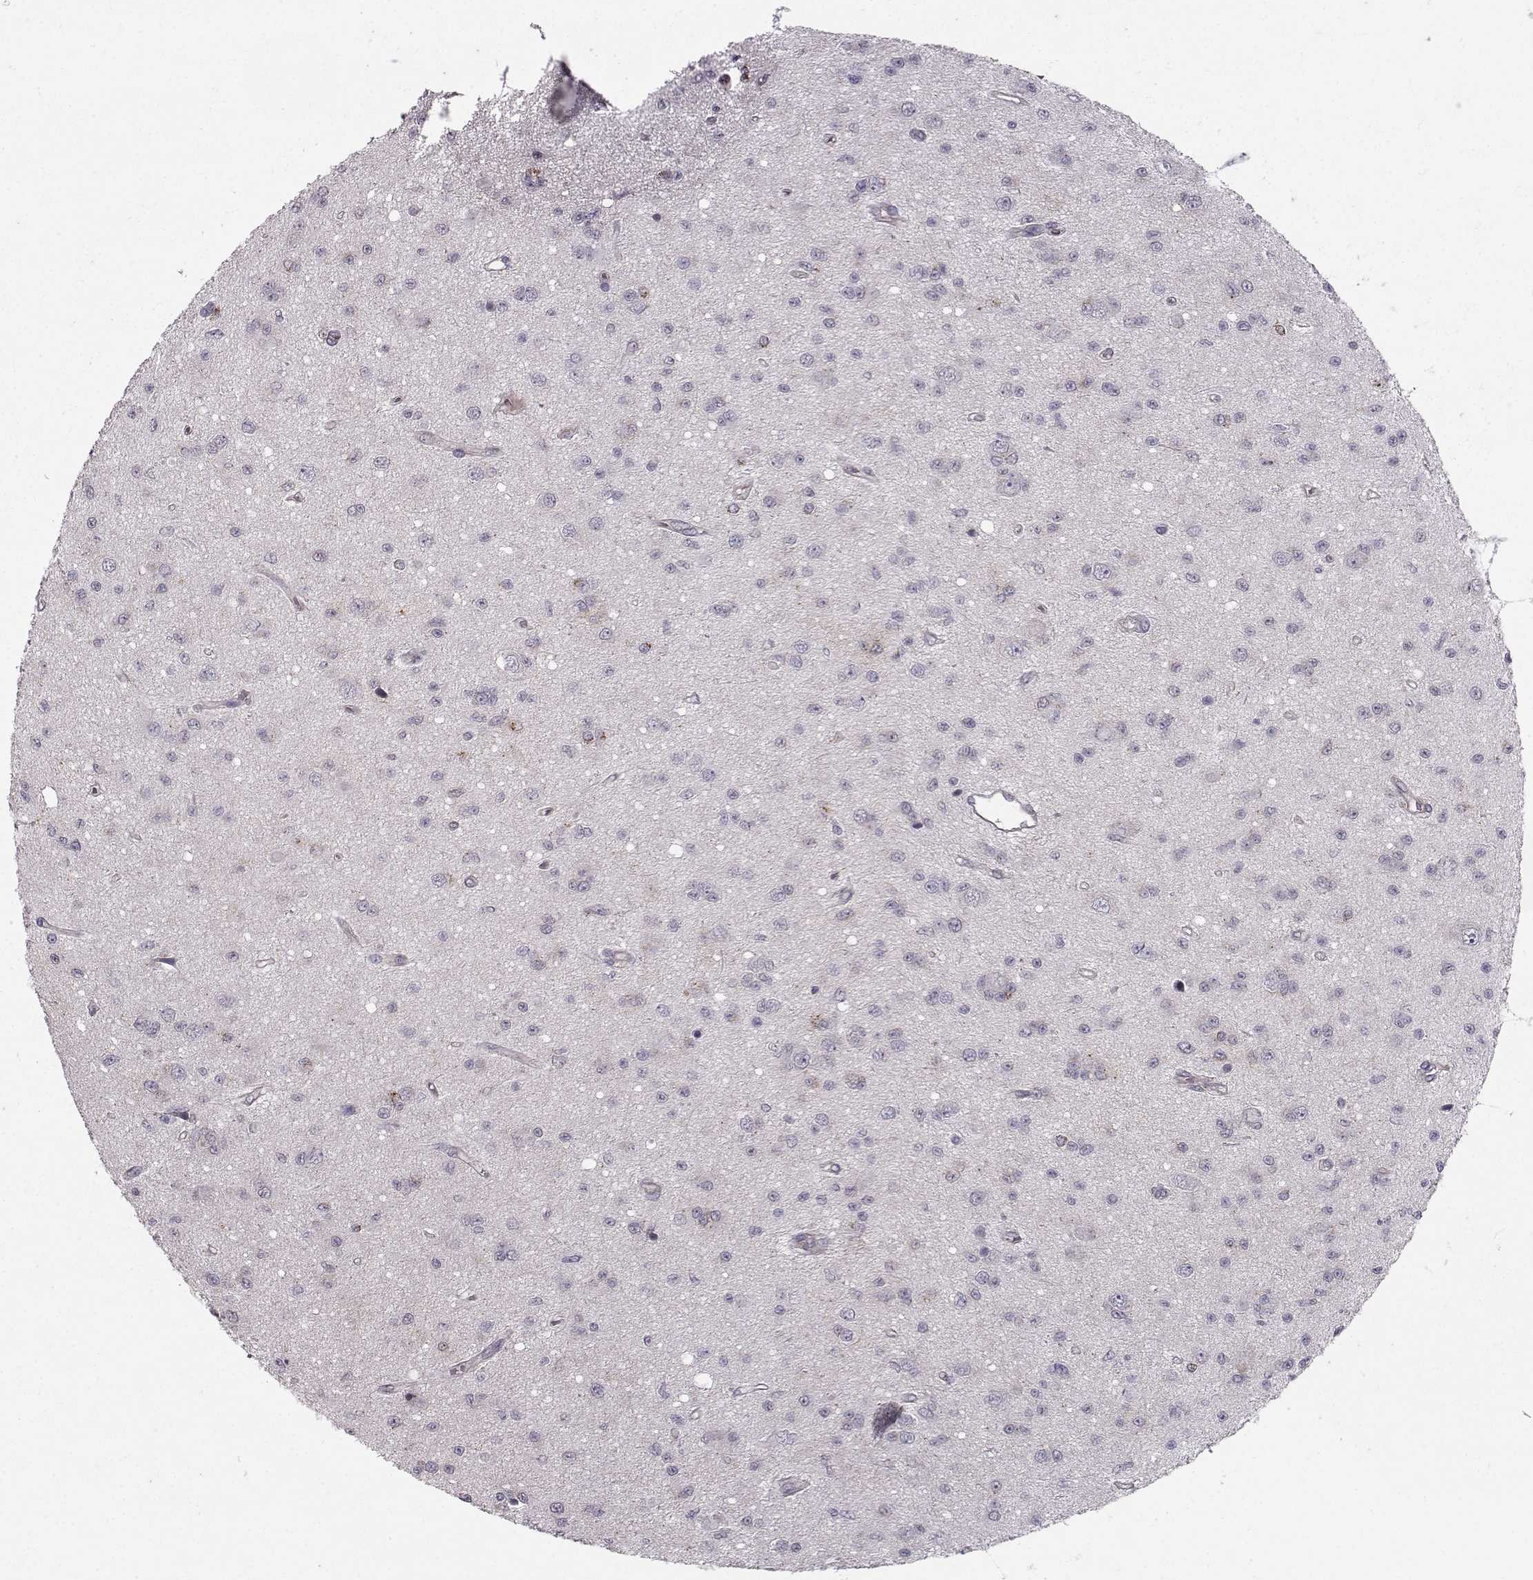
{"staining": {"intensity": "negative", "quantity": "none", "location": "none"}, "tissue": "glioma", "cell_type": "Tumor cells", "image_type": "cancer", "snomed": [{"axis": "morphology", "description": "Glioma, malignant, Low grade"}, {"axis": "topography", "description": "Brain"}], "caption": "IHC histopathology image of neoplastic tissue: glioma stained with DAB (3,3'-diaminobenzidine) demonstrates no significant protein expression in tumor cells.", "gene": "OPRD1", "patient": {"sex": "female", "age": 45}}